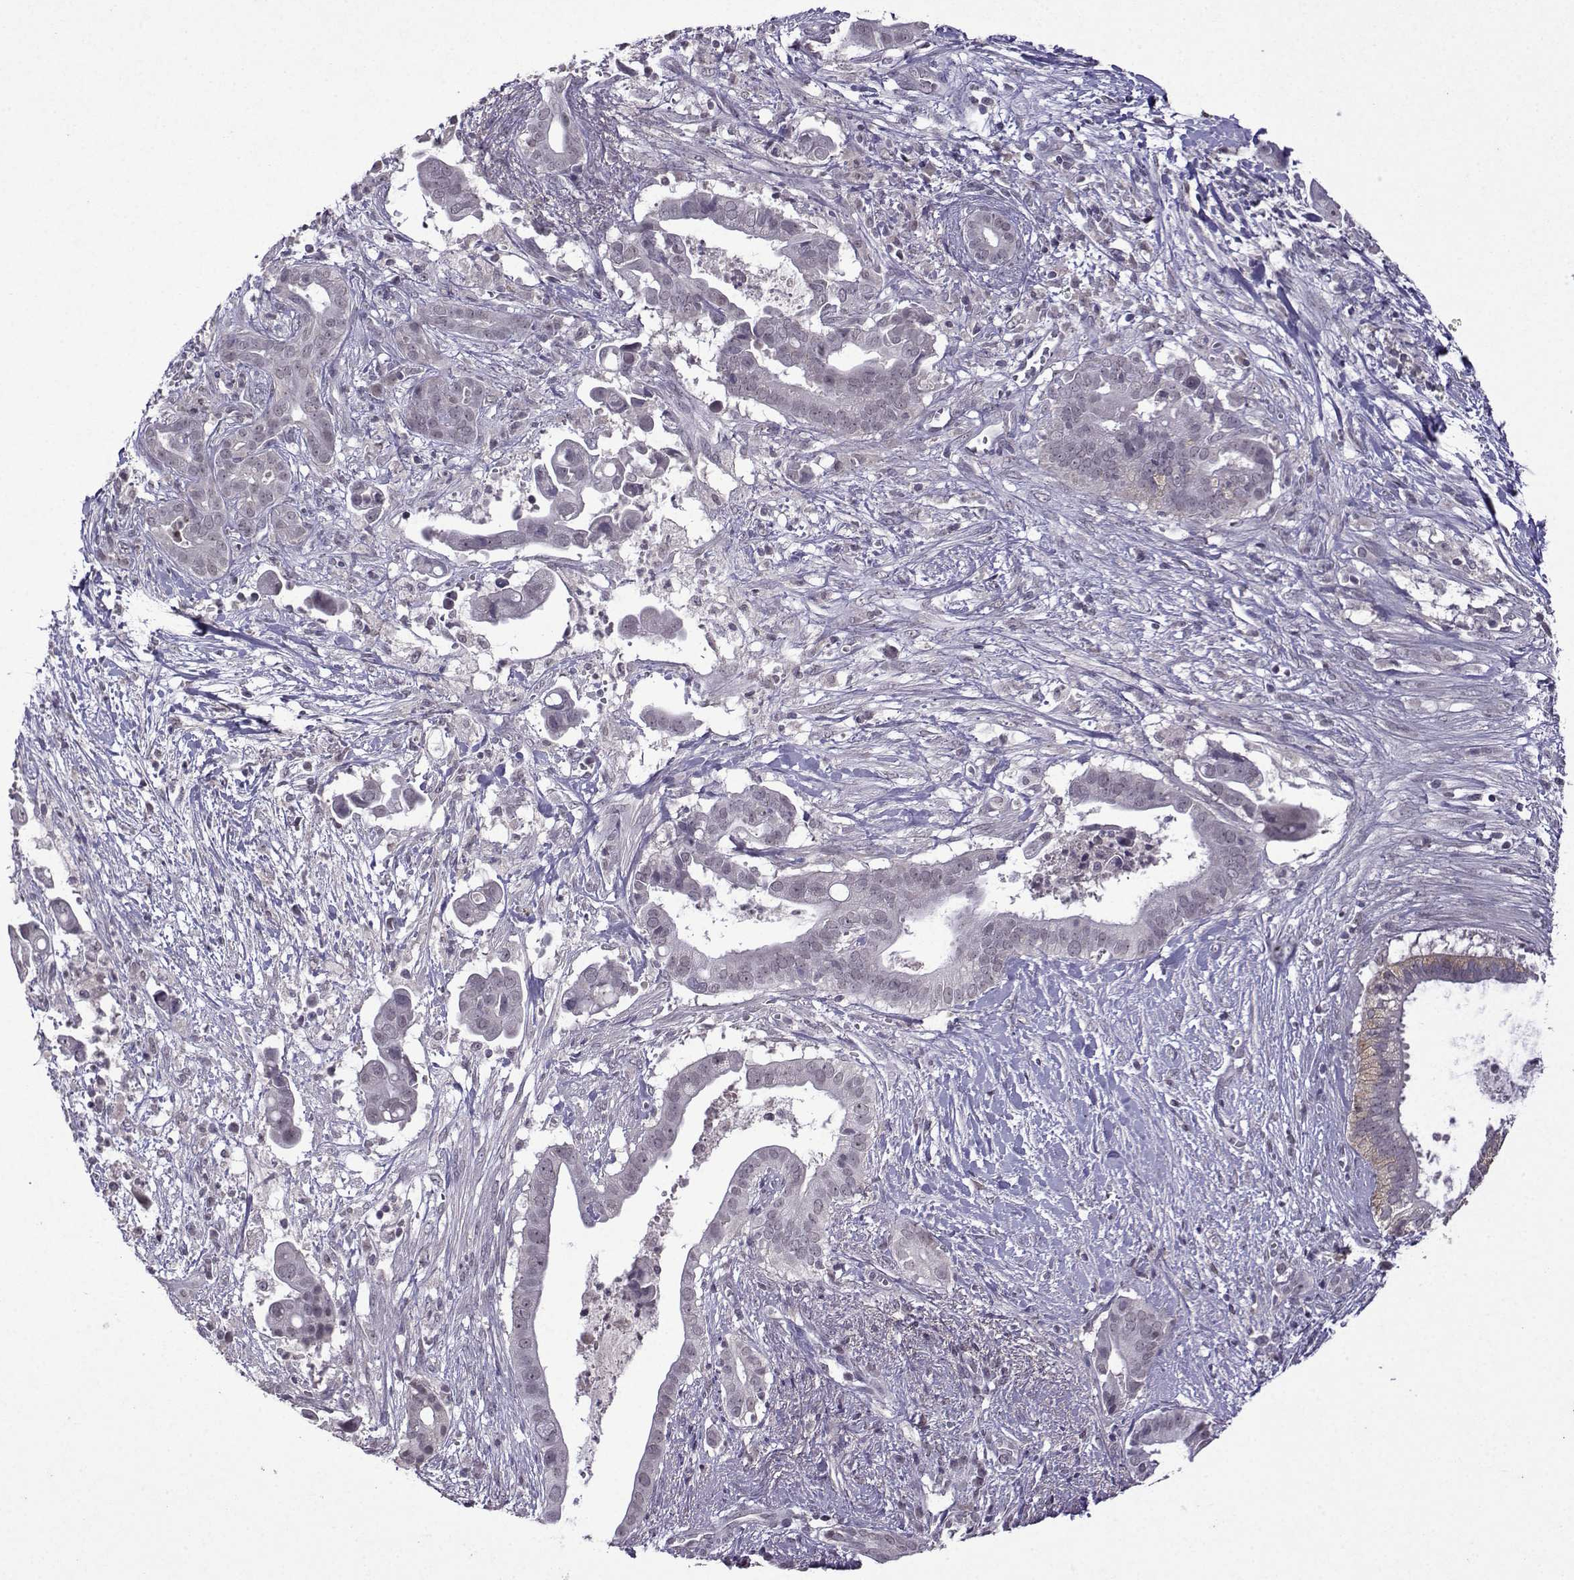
{"staining": {"intensity": "weak", "quantity": "<25%", "location": "cytoplasmic/membranous"}, "tissue": "pancreatic cancer", "cell_type": "Tumor cells", "image_type": "cancer", "snomed": [{"axis": "morphology", "description": "Adenocarcinoma, NOS"}, {"axis": "topography", "description": "Pancreas"}], "caption": "Protein analysis of pancreatic cancer (adenocarcinoma) reveals no significant staining in tumor cells.", "gene": "CCL28", "patient": {"sex": "male", "age": 61}}